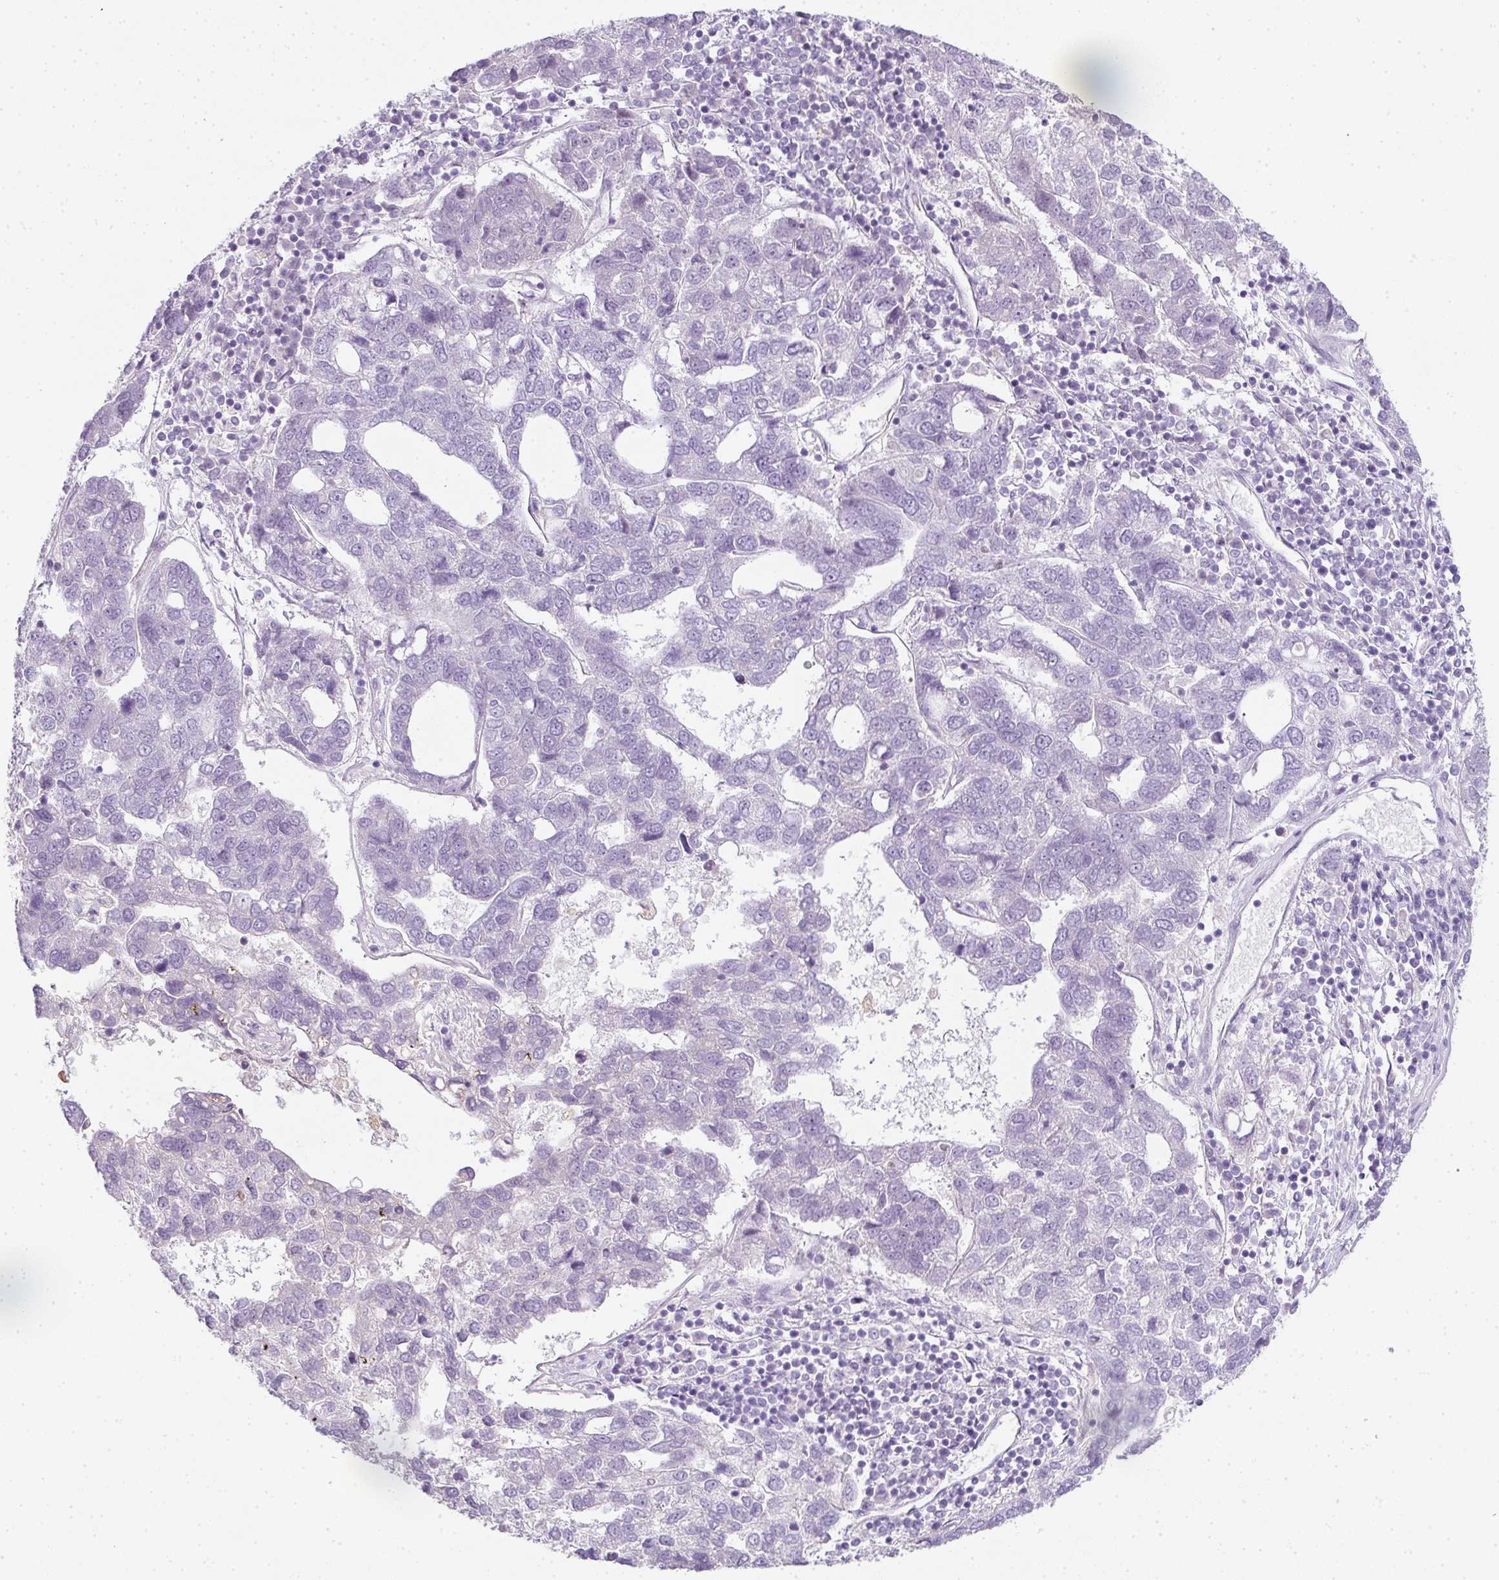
{"staining": {"intensity": "negative", "quantity": "none", "location": "none"}, "tissue": "pancreatic cancer", "cell_type": "Tumor cells", "image_type": "cancer", "snomed": [{"axis": "morphology", "description": "Adenocarcinoma, NOS"}, {"axis": "topography", "description": "Pancreas"}], "caption": "There is no significant expression in tumor cells of pancreatic cancer (adenocarcinoma).", "gene": "CMPK1", "patient": {"sex": "female", "age": 61}}